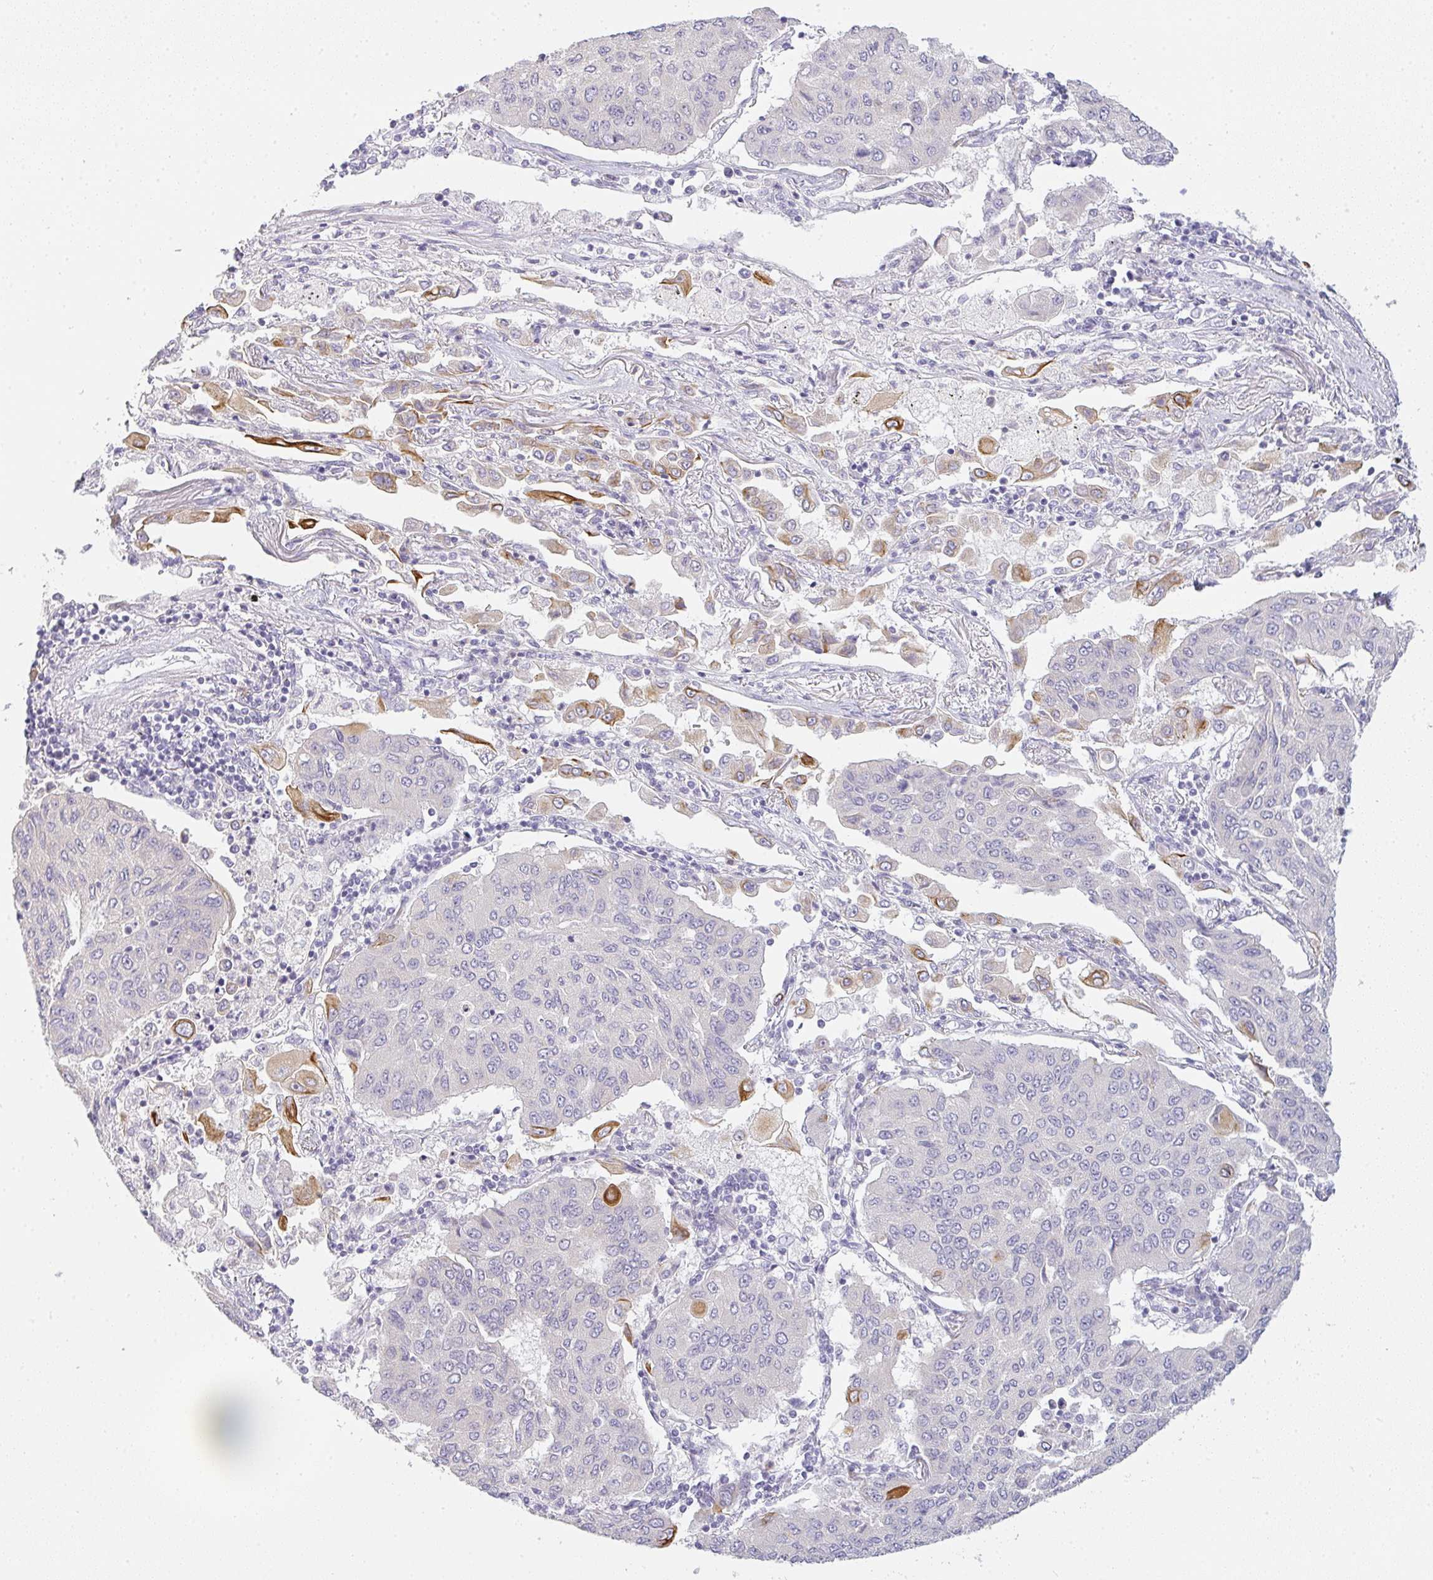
{"staining": {"intensity": "strong", "quantity": "<25%", "location": "cytoplasmic/membranous"}, "tissue": "lung cancer", "cell_type": "Tumor cells", "image_type": "cancer", "snomed": [{"axis": "morphology", "description": "Squamous cell carcinoma, NOS"}, {"axis": "topography", "description": "Lung"}], "caption": "Lung squamous cell carcinoma stained with DAB (3,3'-diaminobenzidine) immunohistochemistry (IHC) exhibits medium levels of strong cytoplasmic/membranous expression in about <25% of tumor cells.", "gene": "SIRPB2", "patient": {"sex": "male", "age": 74}}